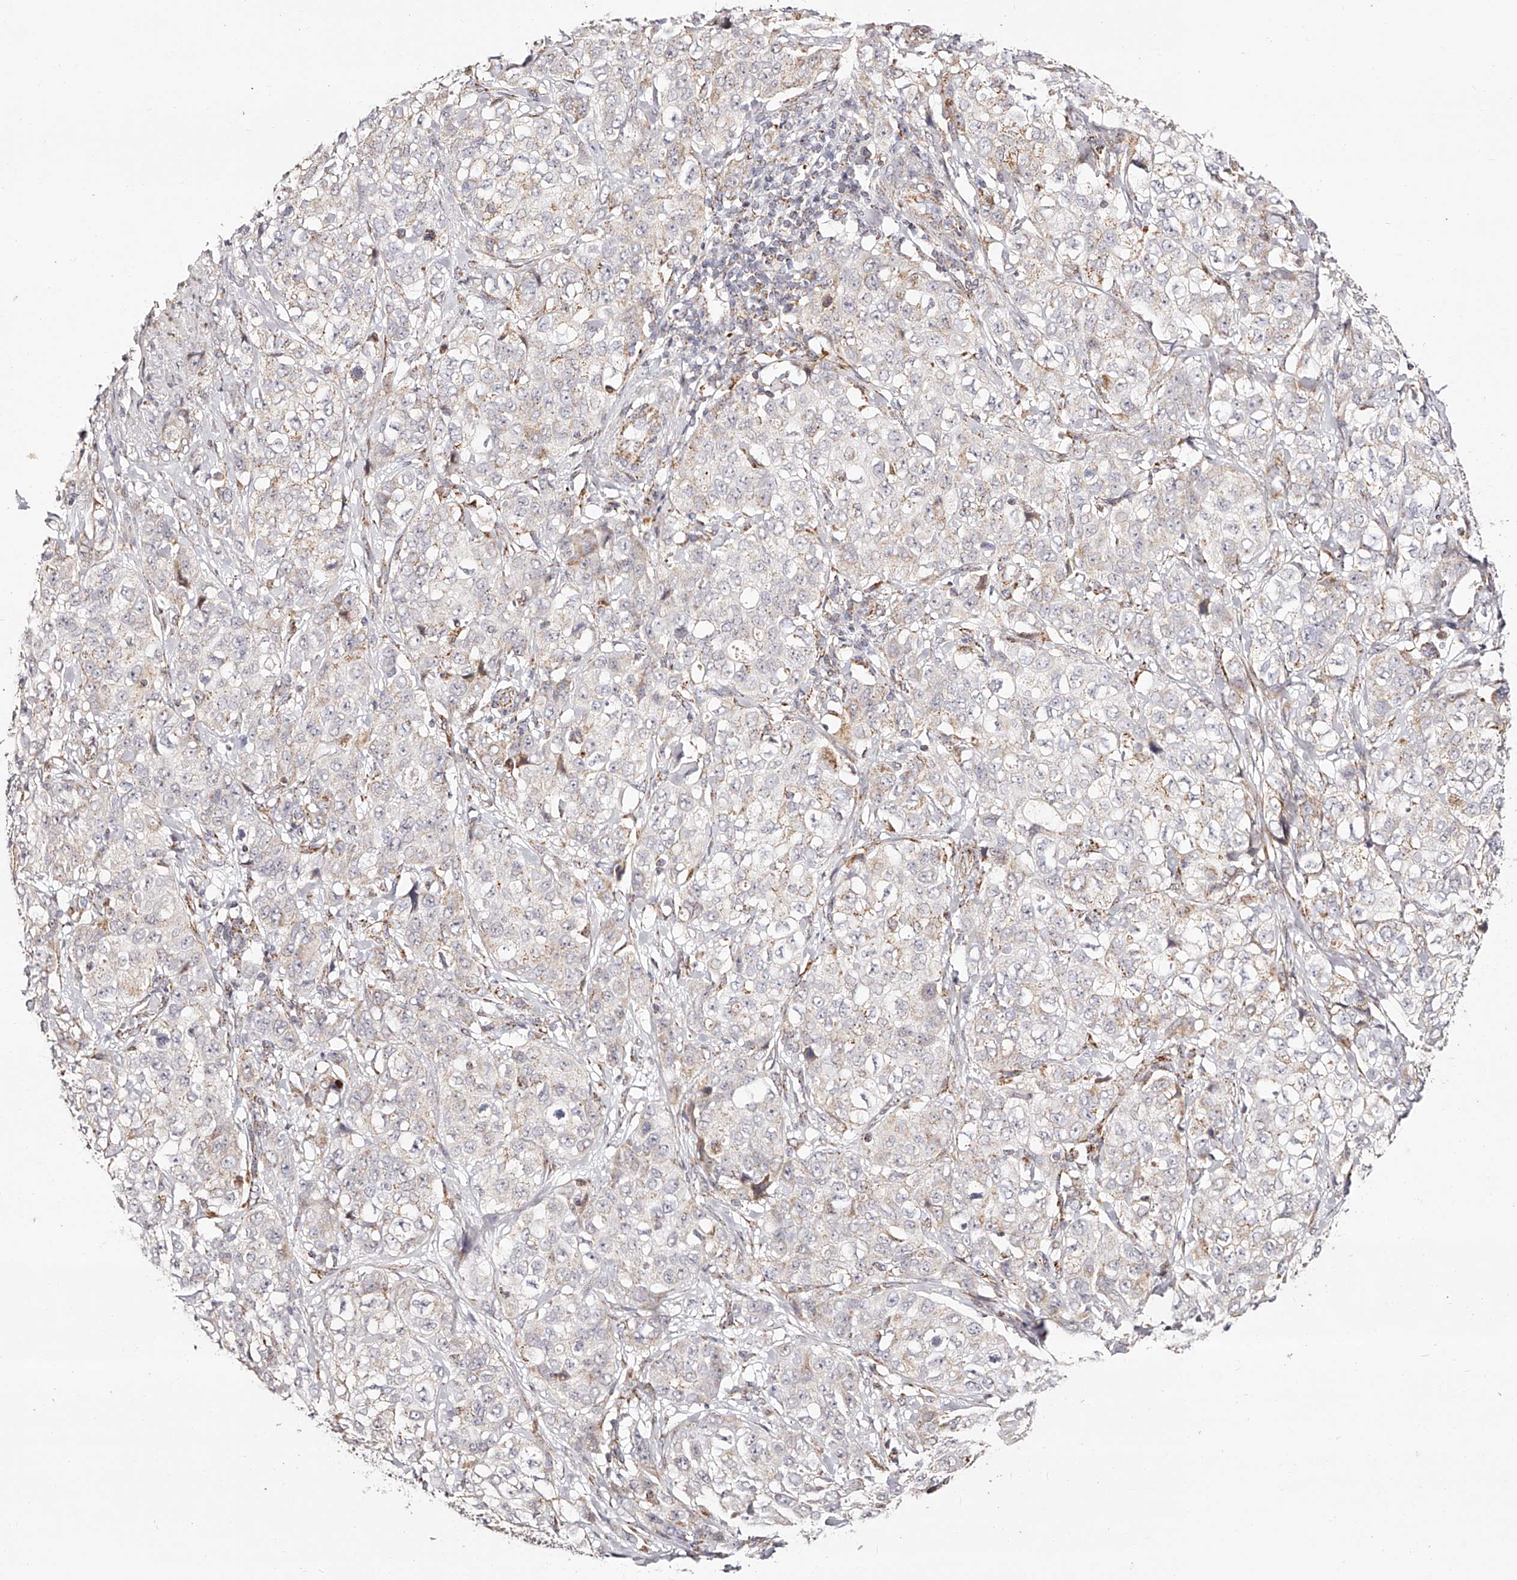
{"staining": {"intensity": "moderate", "quantity": "<25%", "location": "cytoplasmic/membranous"}, "tissue": "stomach cancer", "cell_type": "Tumor cells", "image_type": "cancer", "snomed": [{"axis": "morphology", "description": "Adenocarcinoma, NOS"}, {"axis": "topography", "description": "Stomach"}], "caption": "Immunohistochemical staining of adenocarcinoma (stomach) shows low levels of moderate cytoplasmic/membranous positivity in about <25% of tumor cells. The protein is stained brown, and the nuclei are stained in blue (DAB IHC with brightfield microscopy, high magnification).", "gene": "NDUFV3", "patient": {"sex": "male", "age": 48}}